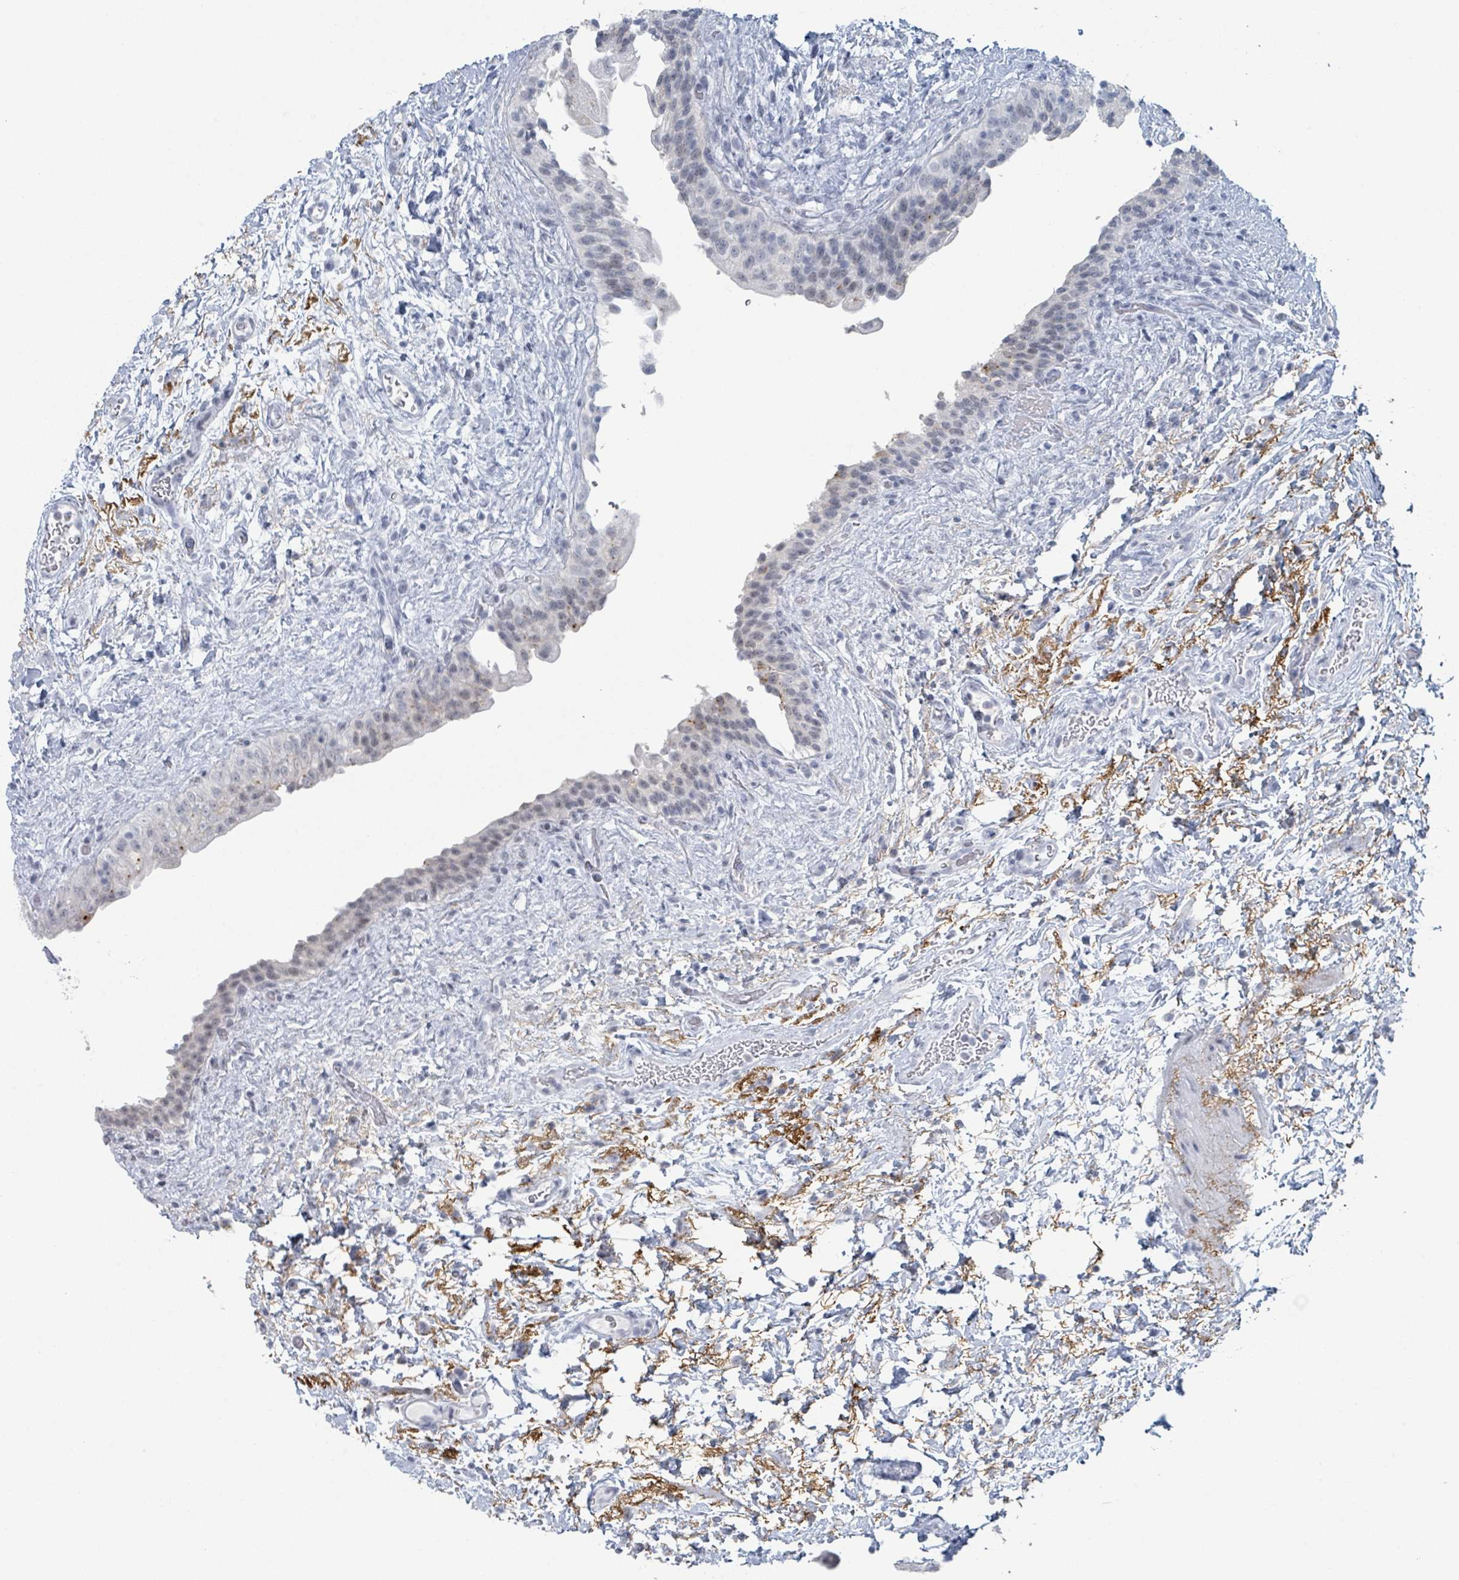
{"staining": {"intensity": "weak", "quantity": "<25%", "location": "nuclear"}, "tissue": "urinary bladder", "cell_type": "Urothelial cells", "image_type": "normal", "snomed": [{"axis": "morphology", "description": "Normal tissue, NOS"}, {"axis": "topography", "description": "Urinary bladder"}], "caption": "This is an immunohistochemistry photomicrograph of normal human urinary bladder. There is no expression in urothelial cells.", "gene": "GPR15LG", "patient": {"sex": "male", "age": 69}}